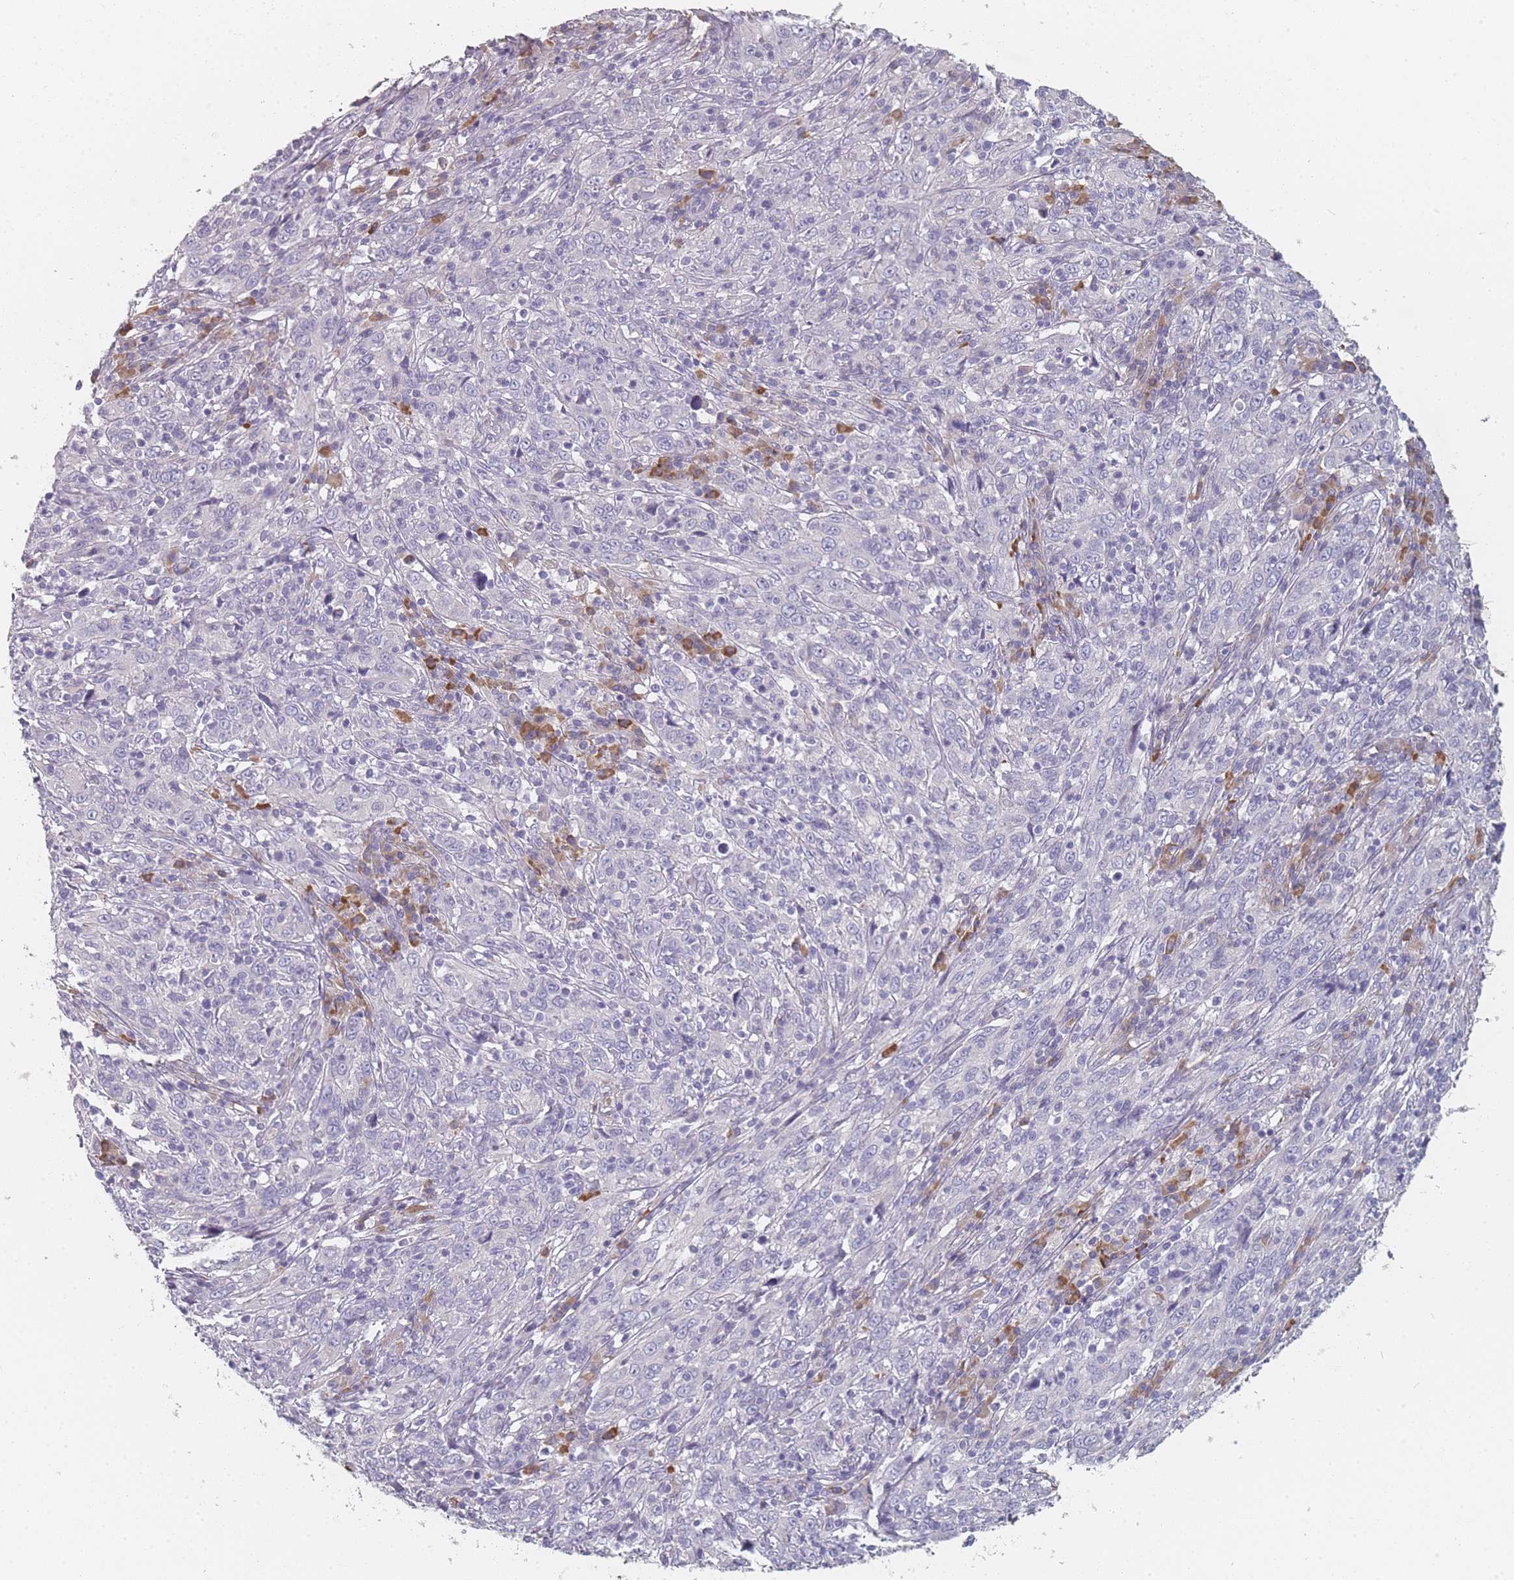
{"staining": {"intensity": "negative", "quantity": "none", "location": "none"}, "tissue": "cervical cancer", "cell_type": "Tumor cells", "image_type": "cancer", "snomed": [{"axis": "morphology", "description": "Squamous cell carcinoma, NOS"}, {"axis": "topography", "description": "Cervix"}], "caption": "Immunohistochemical staining of cervical cancer shows no significant staining in tumor cells.", "gene": "SLC35E4", "patient": {"sex": "female", "age": 46}}